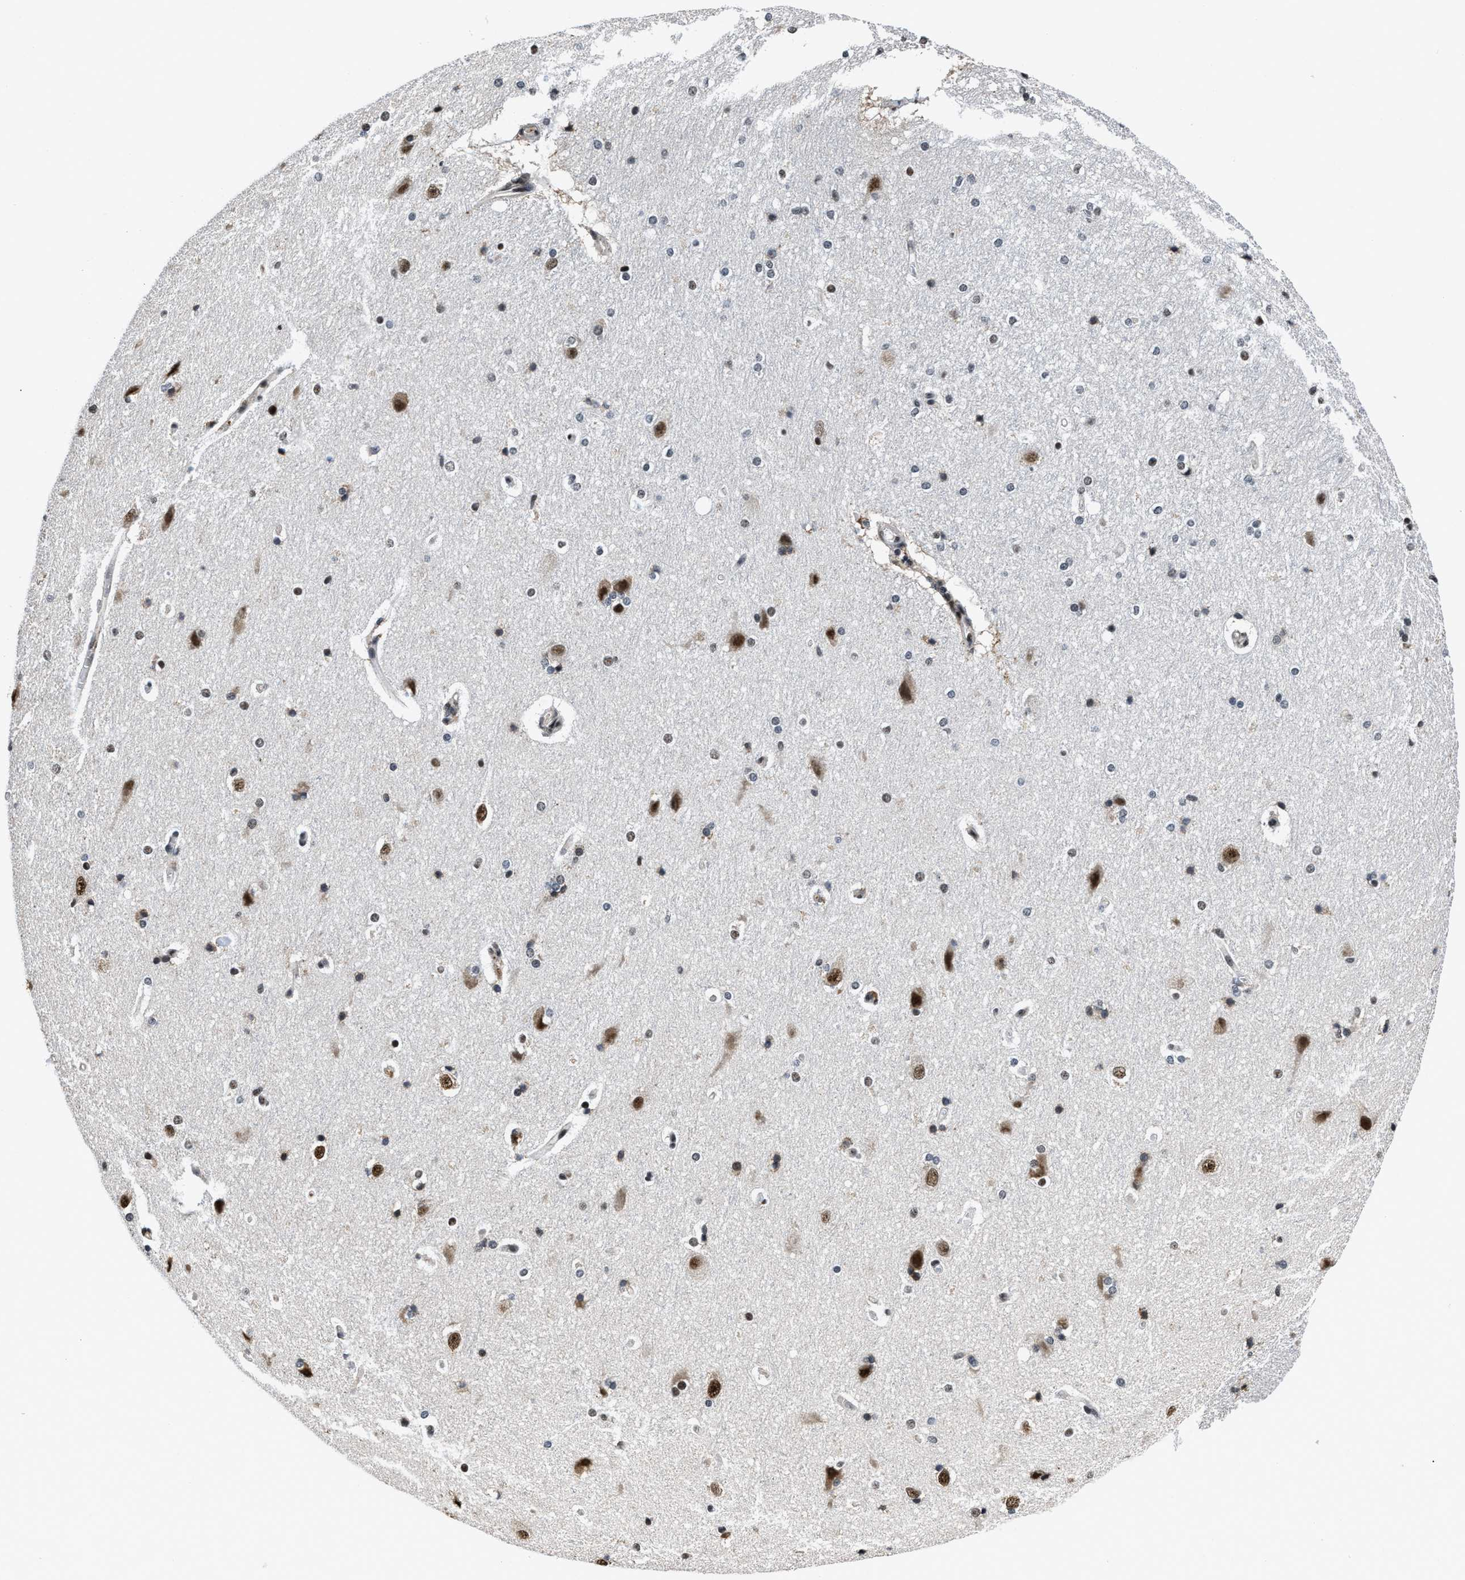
{"staining": {"intensity": "moderate", "quantity": "25%-75%", "location": "nuclear"}, "tissue": "hippocampus", "cell_type": "Glial cells", "image_type": "normal", "snomed": [{"axis": "morphology", "description": "Normal tissue, NOS"}, {"axis": "topography", "description": "Hippocampus"}], "caption": "Immunohistochemistry image of normal hippocampus: human hippocampus stained using IHC reveals medium levels of moderate protein expression localized specifically in the nuclear of glial cells, appearing as a nuclear brown color.", "gene": "HNRNPF", "patient": {"sex": "female", "age": 19}}